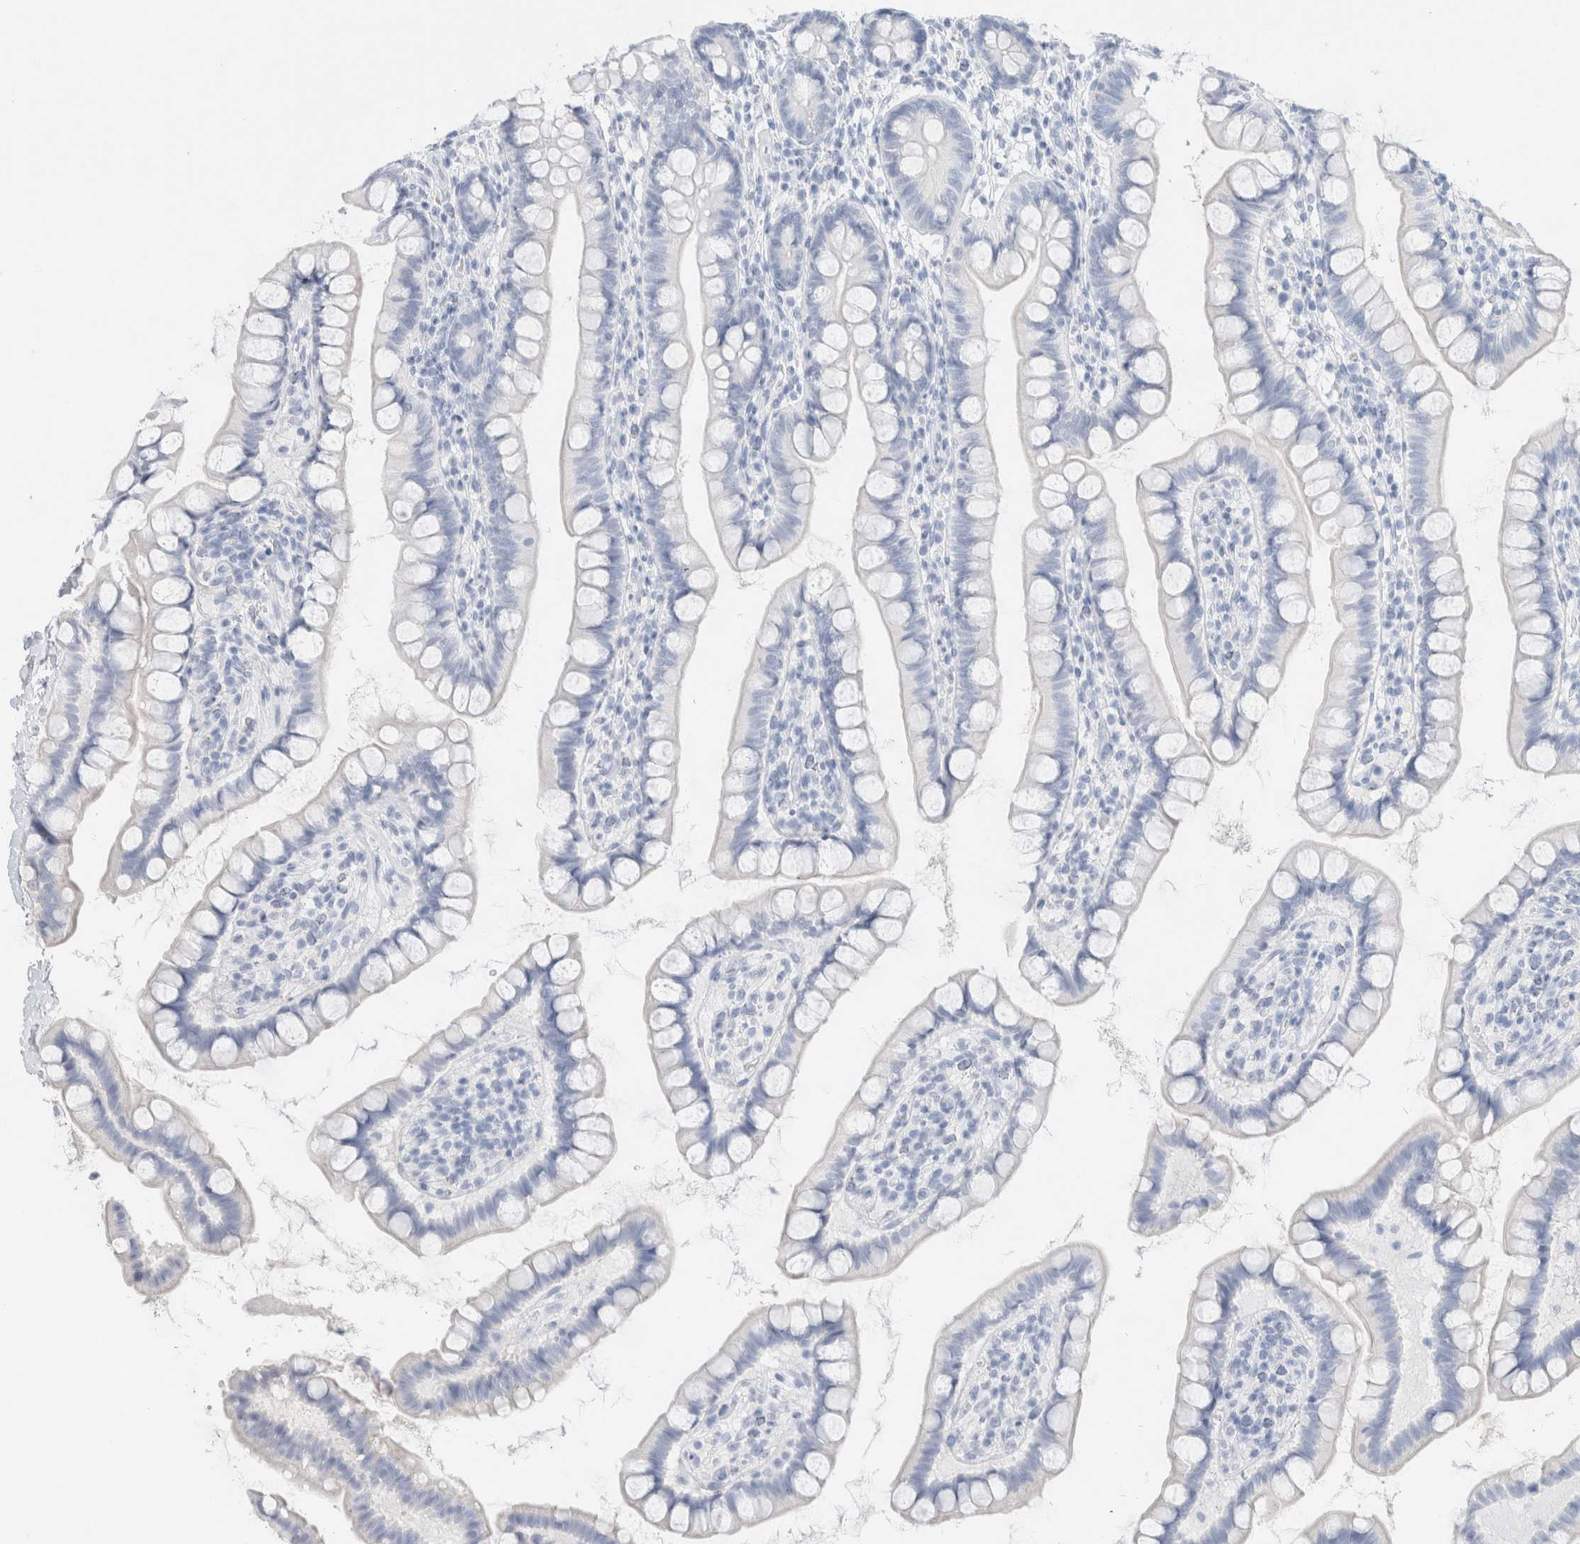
{"staining": {"intensity": "negative", "quantity": "none", "location": "none"}, "tissue": "small intestine", "cell_type": "Glandular cells", "image_type": "normal", "snomed": [{"axis": "morphology", "description": "Normal tissue, NOS"}, {"axis": "topography", "description": "Small intestine"}], "caption": "A histopathology image of small intestine stained for a protein demonstrates no brown staining in glandular cells. (DAB (3,3'-diaminobenzidine) immunohistochemistry (IHC) visualized using brightfield microscopy, high magnification).", "gene": "CPQ", "patient": {"sex": "female", "age": 84}}